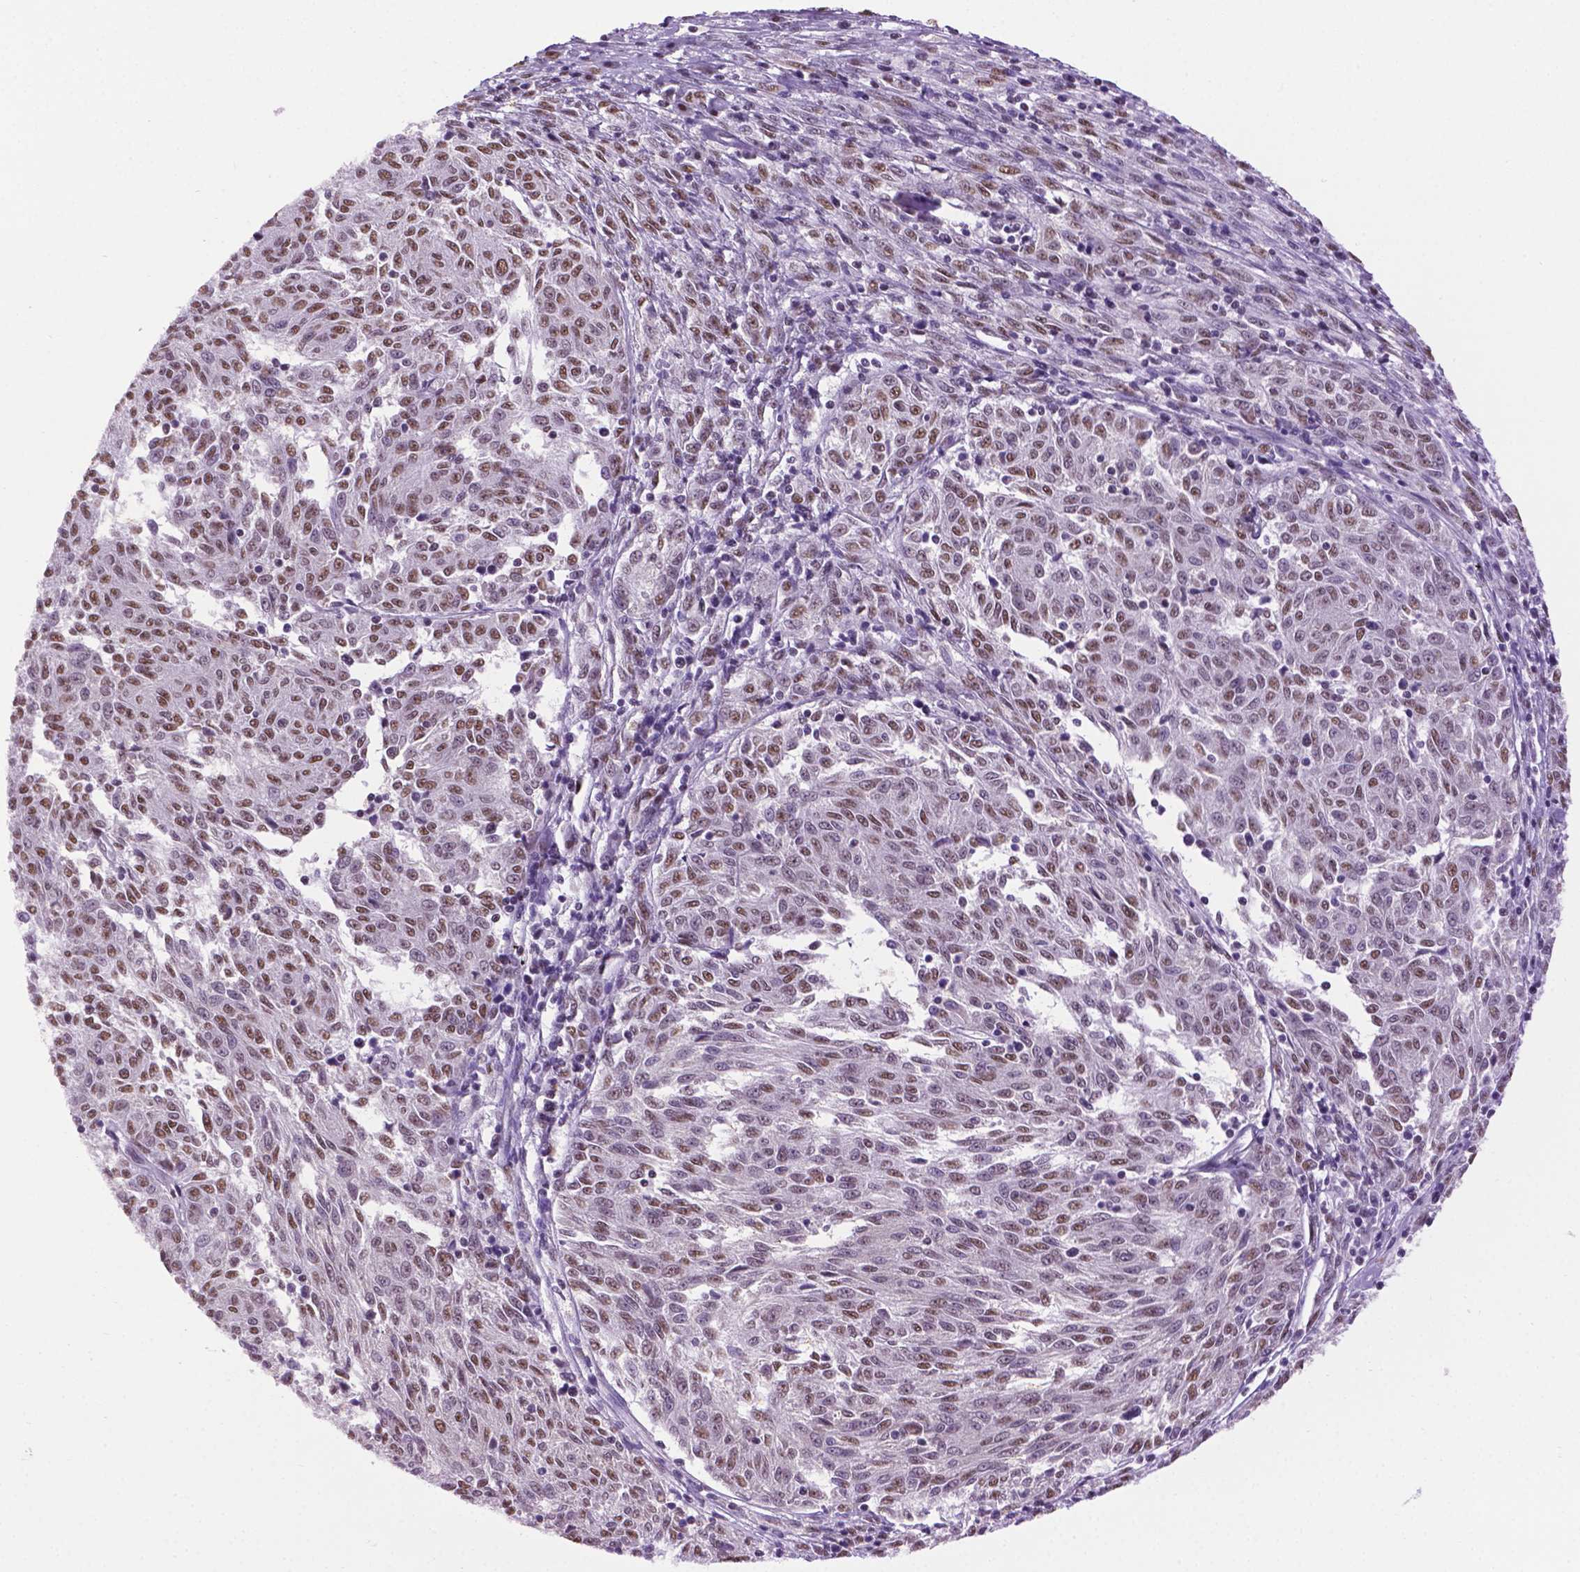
{"staining": {"intensity": "moderate", "quantity": "25%-75%", "location": "nuclear"}, "tissue": "melanoma", "cell_type": "Tumor cells", "image_type": "cancer", "snomed": [{"axis": "morphology", "description": "Malignant melanoma, NOS"}, {"axis": "topography", "description": "Skin"}], "caption": "Immunohistochemistry micrograph of human malignant melanoma stained for a protein (brown), which displays medium levels of moderate nuclear expression in about 25%-75% of tumor cells.", "gene": "ABI2", "patient": {"sex": "female", "age": 72}}